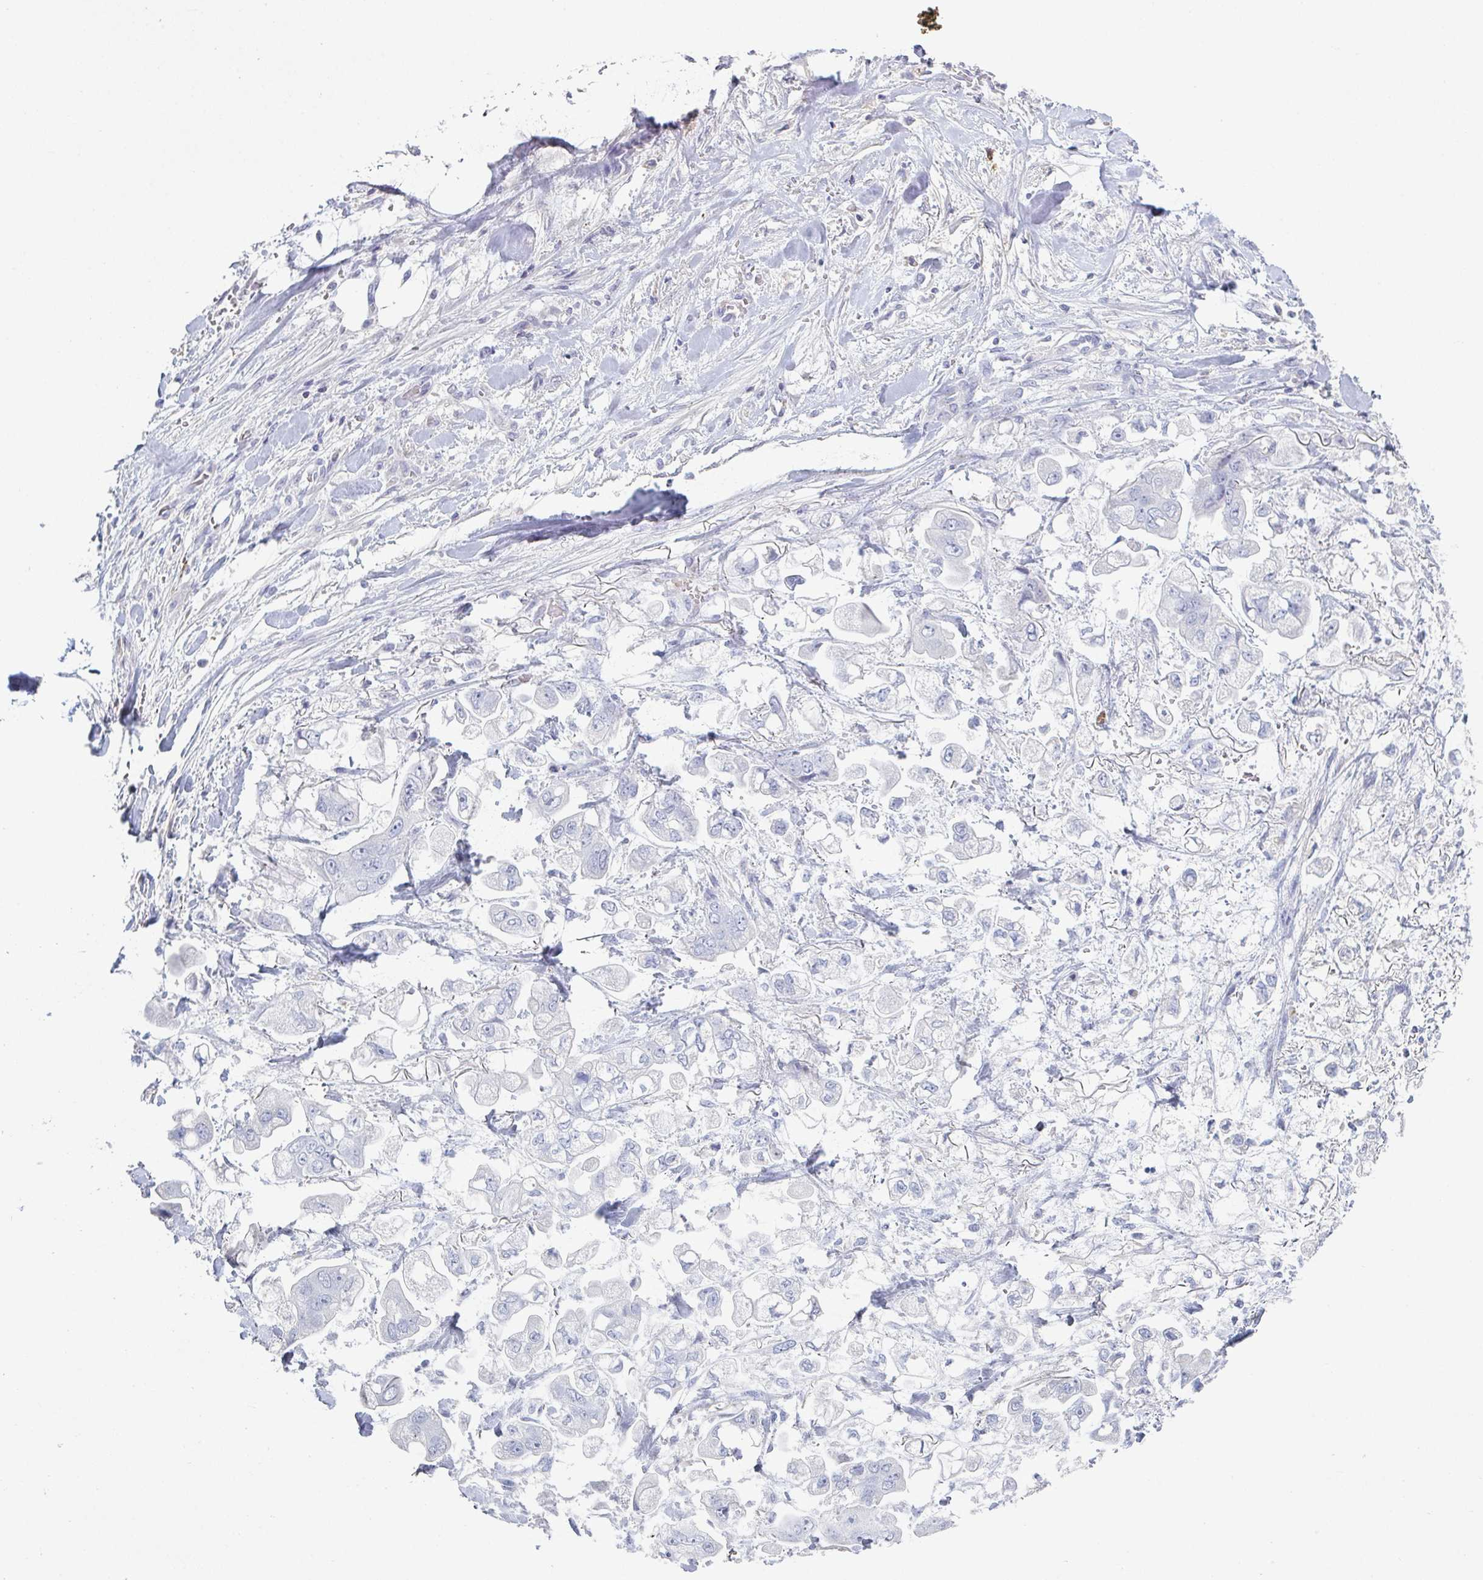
{"staining": {"intensity": "negative", "quantity": "none", "location": "none"}, "tissue": "stomach cancer", "cell_type": "Tumor cells", "image_type": "cancer", "snomed": [{"axis": "morphology", "description": "Adenocarcinoma, NOS"}, {"axis": "topography", "description": "Stomach"}], "caption": "IHC image of stomach adenocarcinoma stained for a protein (brown), which exhibits no expression in tumor cells.", "gene": "ADAM21", "patient": {"sex": "male", "age": 62}}